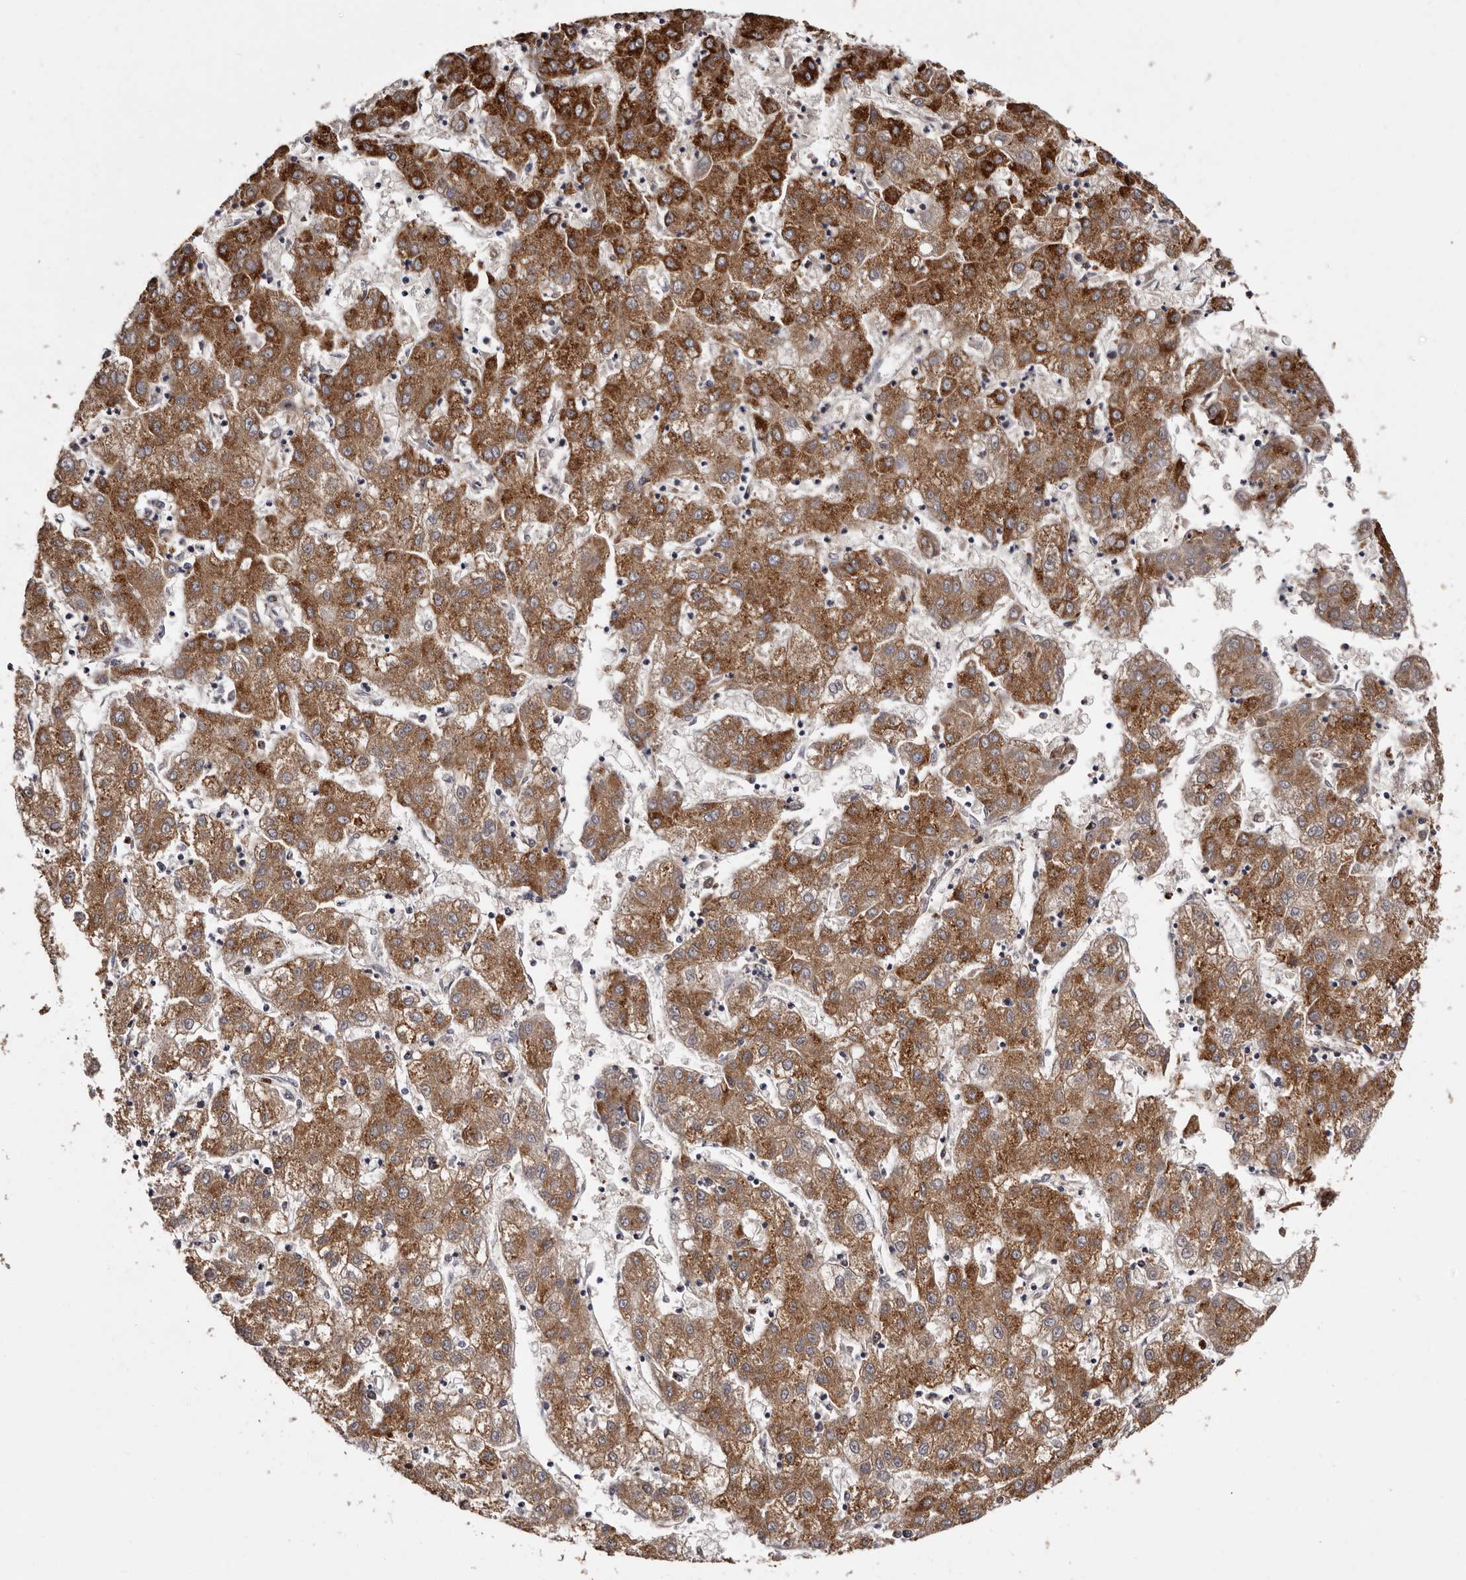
{"staining": {"intensity": "moderate", "quantity": ">75%", "location": "cytoplasmic/membranous"}, "tissue": "liver cancer", "cell_type": "Tumor cells", "image_type": "cancer", "snomed": [{"axis": "morphology", "description": "Carcinoma, Hepatocellular, NOS"}, {"axis": "topography", "description": "Liver"}], "caption": "Protein staining of liver cancer tissue reveals moderate cytoplasmic/membranous positivity in about >75% of tumor cells.", "gene": "DNPH1", "patient": {"sex": "male", "age": 72}}